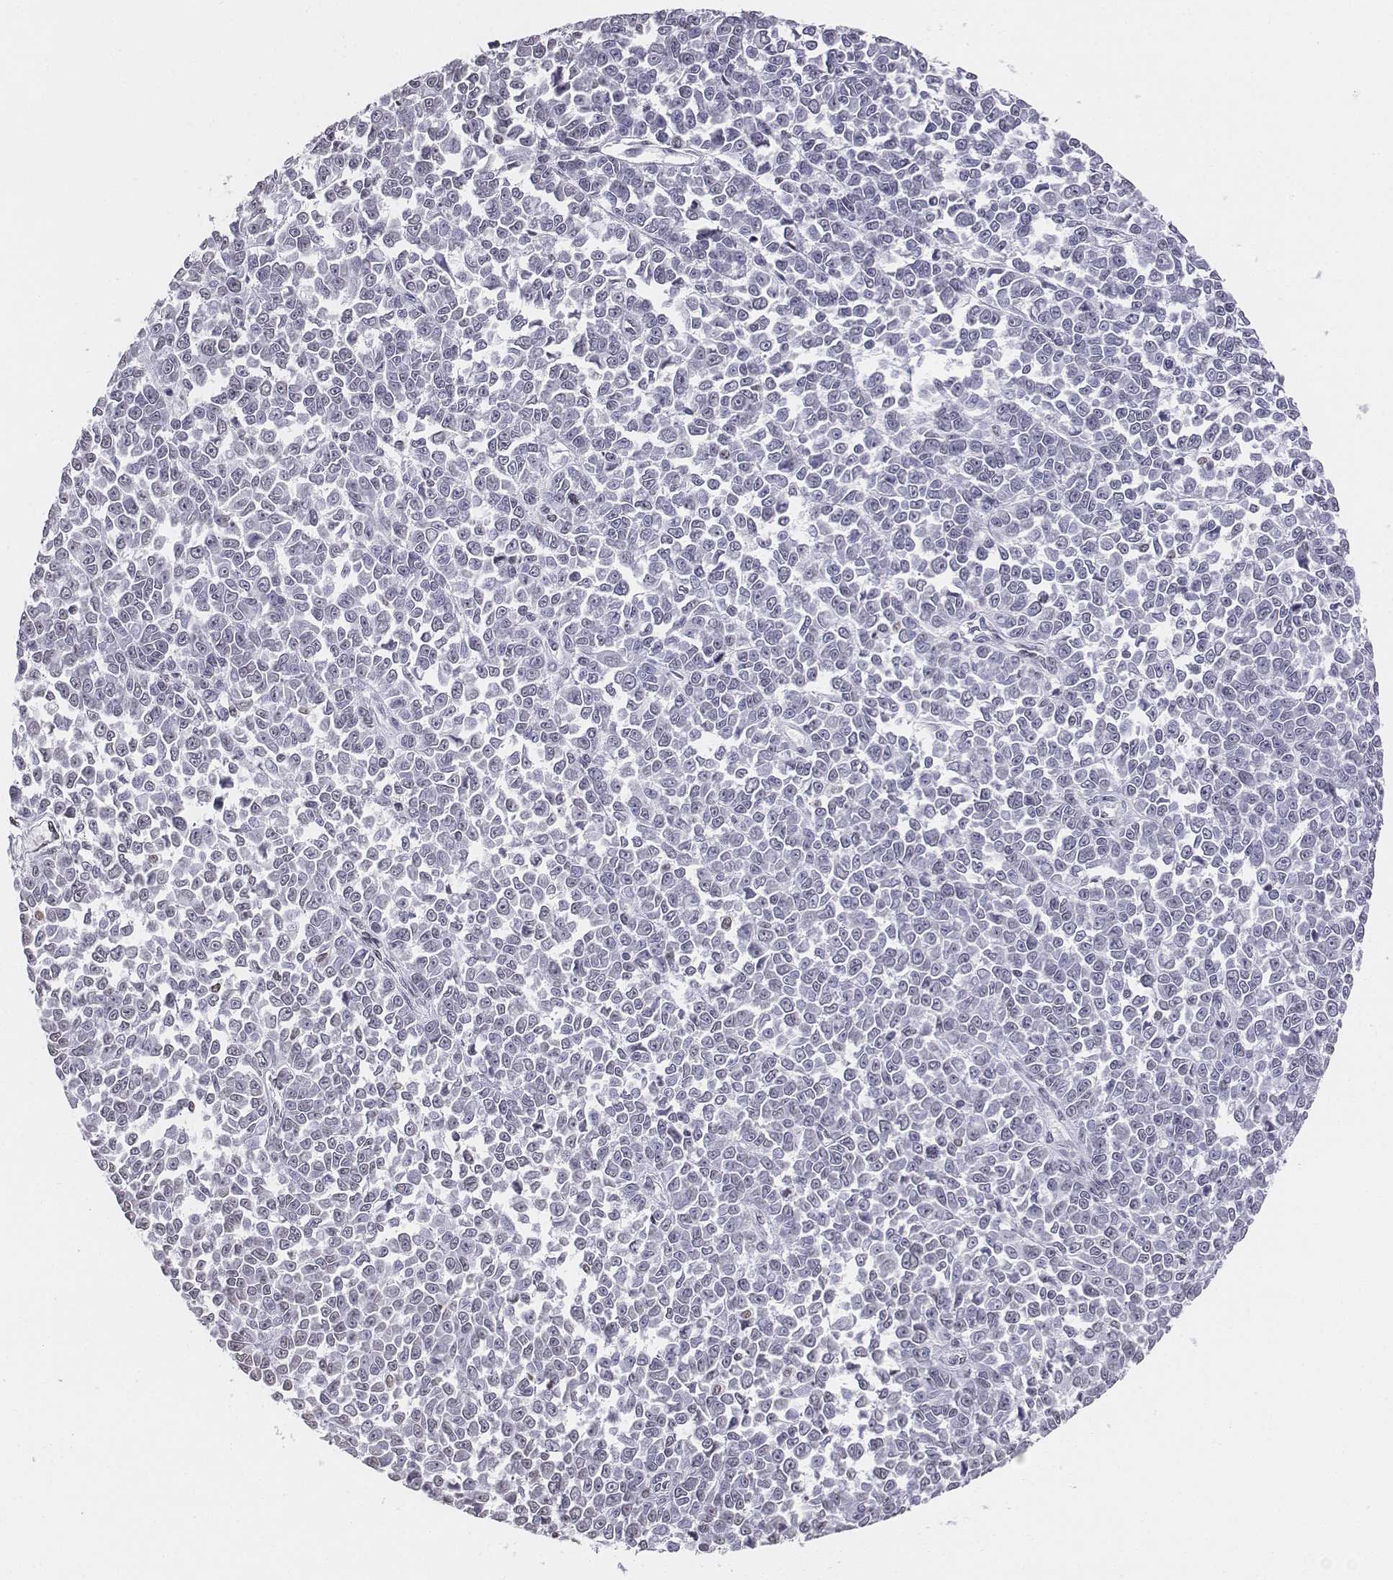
{"staining": {"intensity": "negative", "quantity": "none", "location": "none"}, "tissue": "melanoma", "cell_type": "Tumor cells", "image_type": "cancer", "snomed": [{"axis": "morphology", "description": "Malignant melanoma, NOS"}, {"axis": "topography", "description": "Skin"}], "caption": "This micrograph is of melanoma stained with immunohistochemistry to label a protein in brown with the nuclei are counter-stained blue. There is no positivity in tumor cells.", "gene": "BARHL1", "patient": {"sex": "female", "age": 95}}